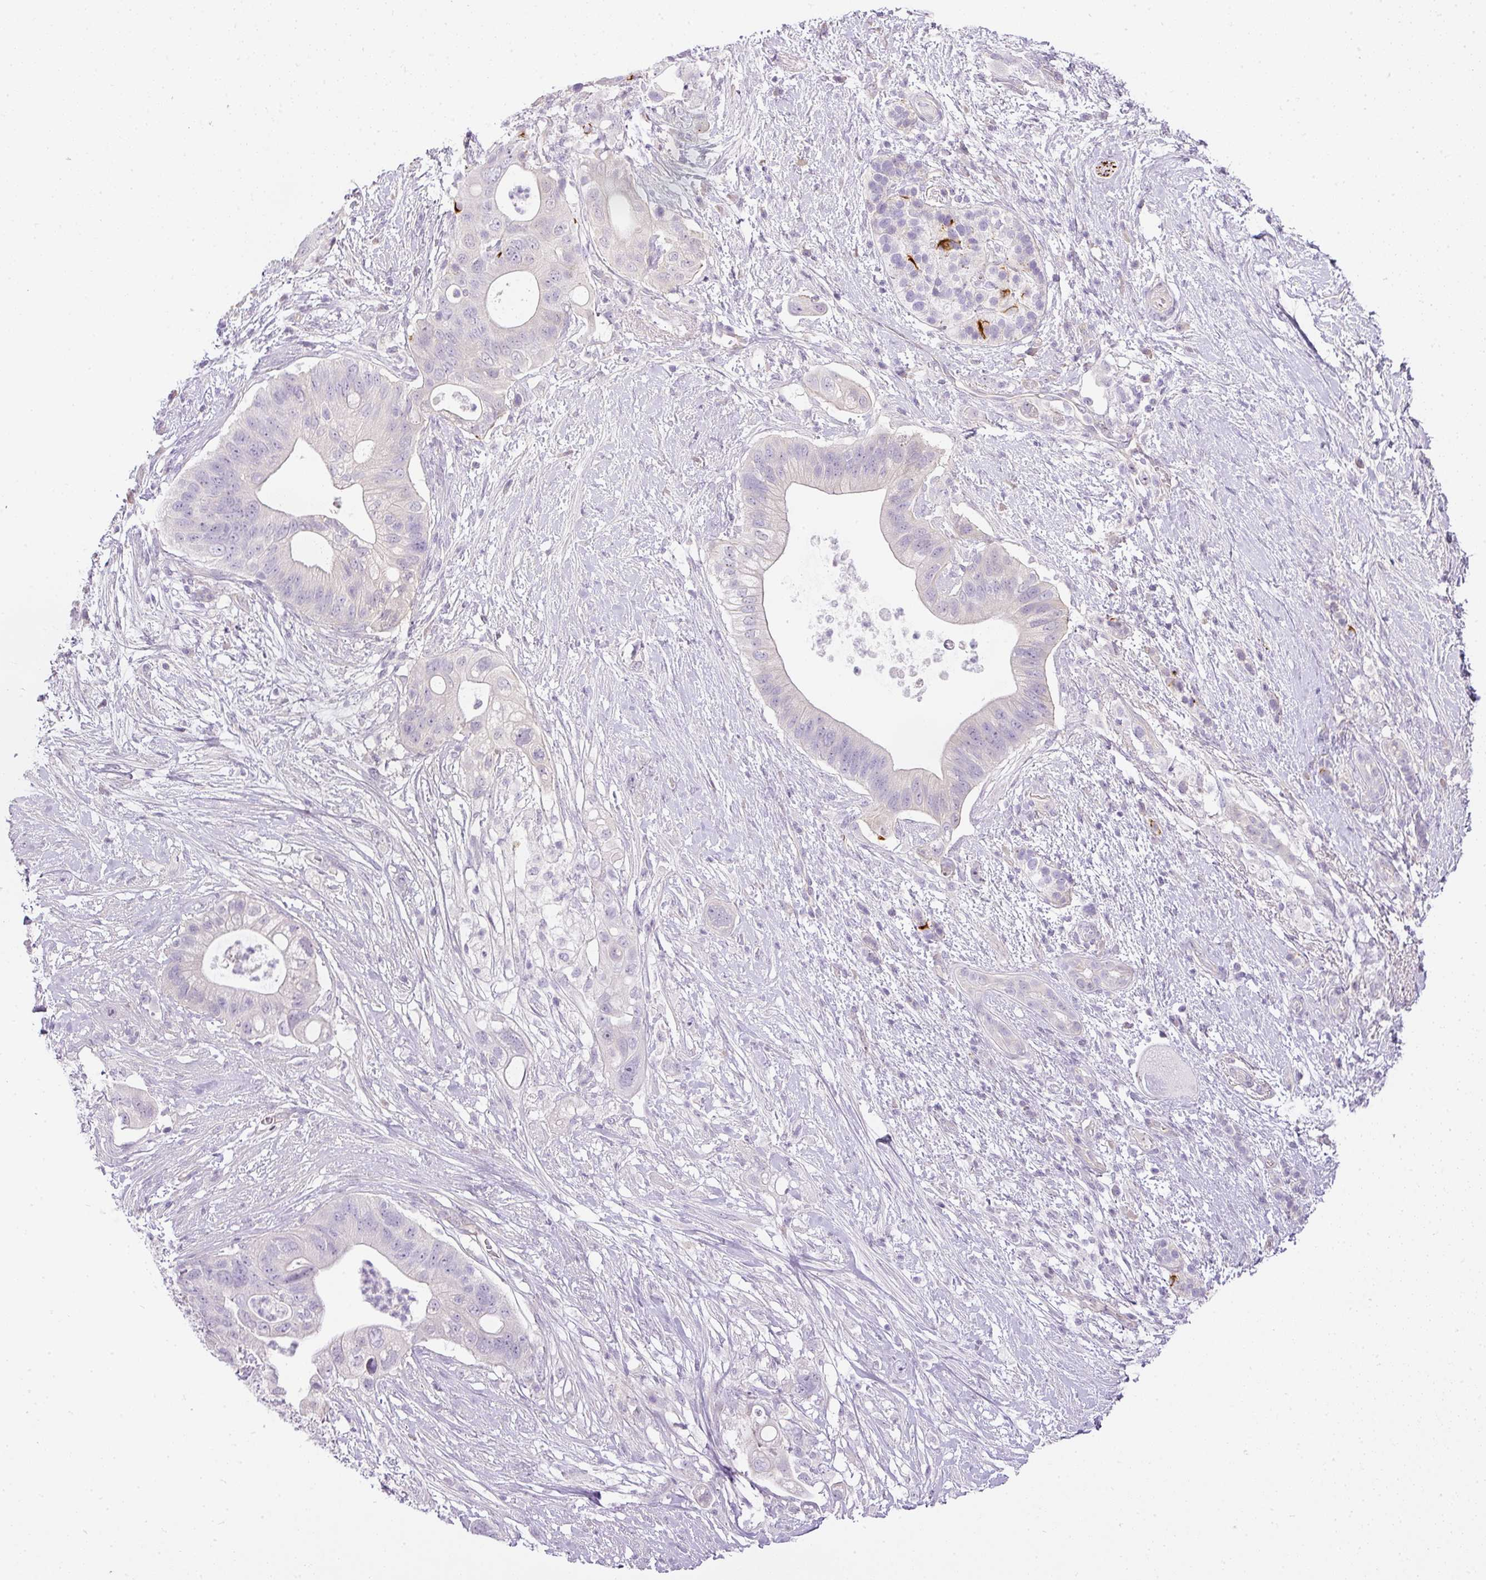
{"staining": {"intensity": "negative", "quantity": "none", "location": "none"}, "tissue": "pancreatic cancer", "cell_type": "Tumor cells", "image_type": "cancer", "snomed": [{"axis": "morphology", "description": "Adenocarcinoma, NOS"}, {"axis": "topography", "description": "Pancreas"}], "caption": "The histopathology image reveals no significant positivity in tumor cells of pancreatic cancer.", "gene": "RAX2", "patient": {"sex": "female", "age": 72}}